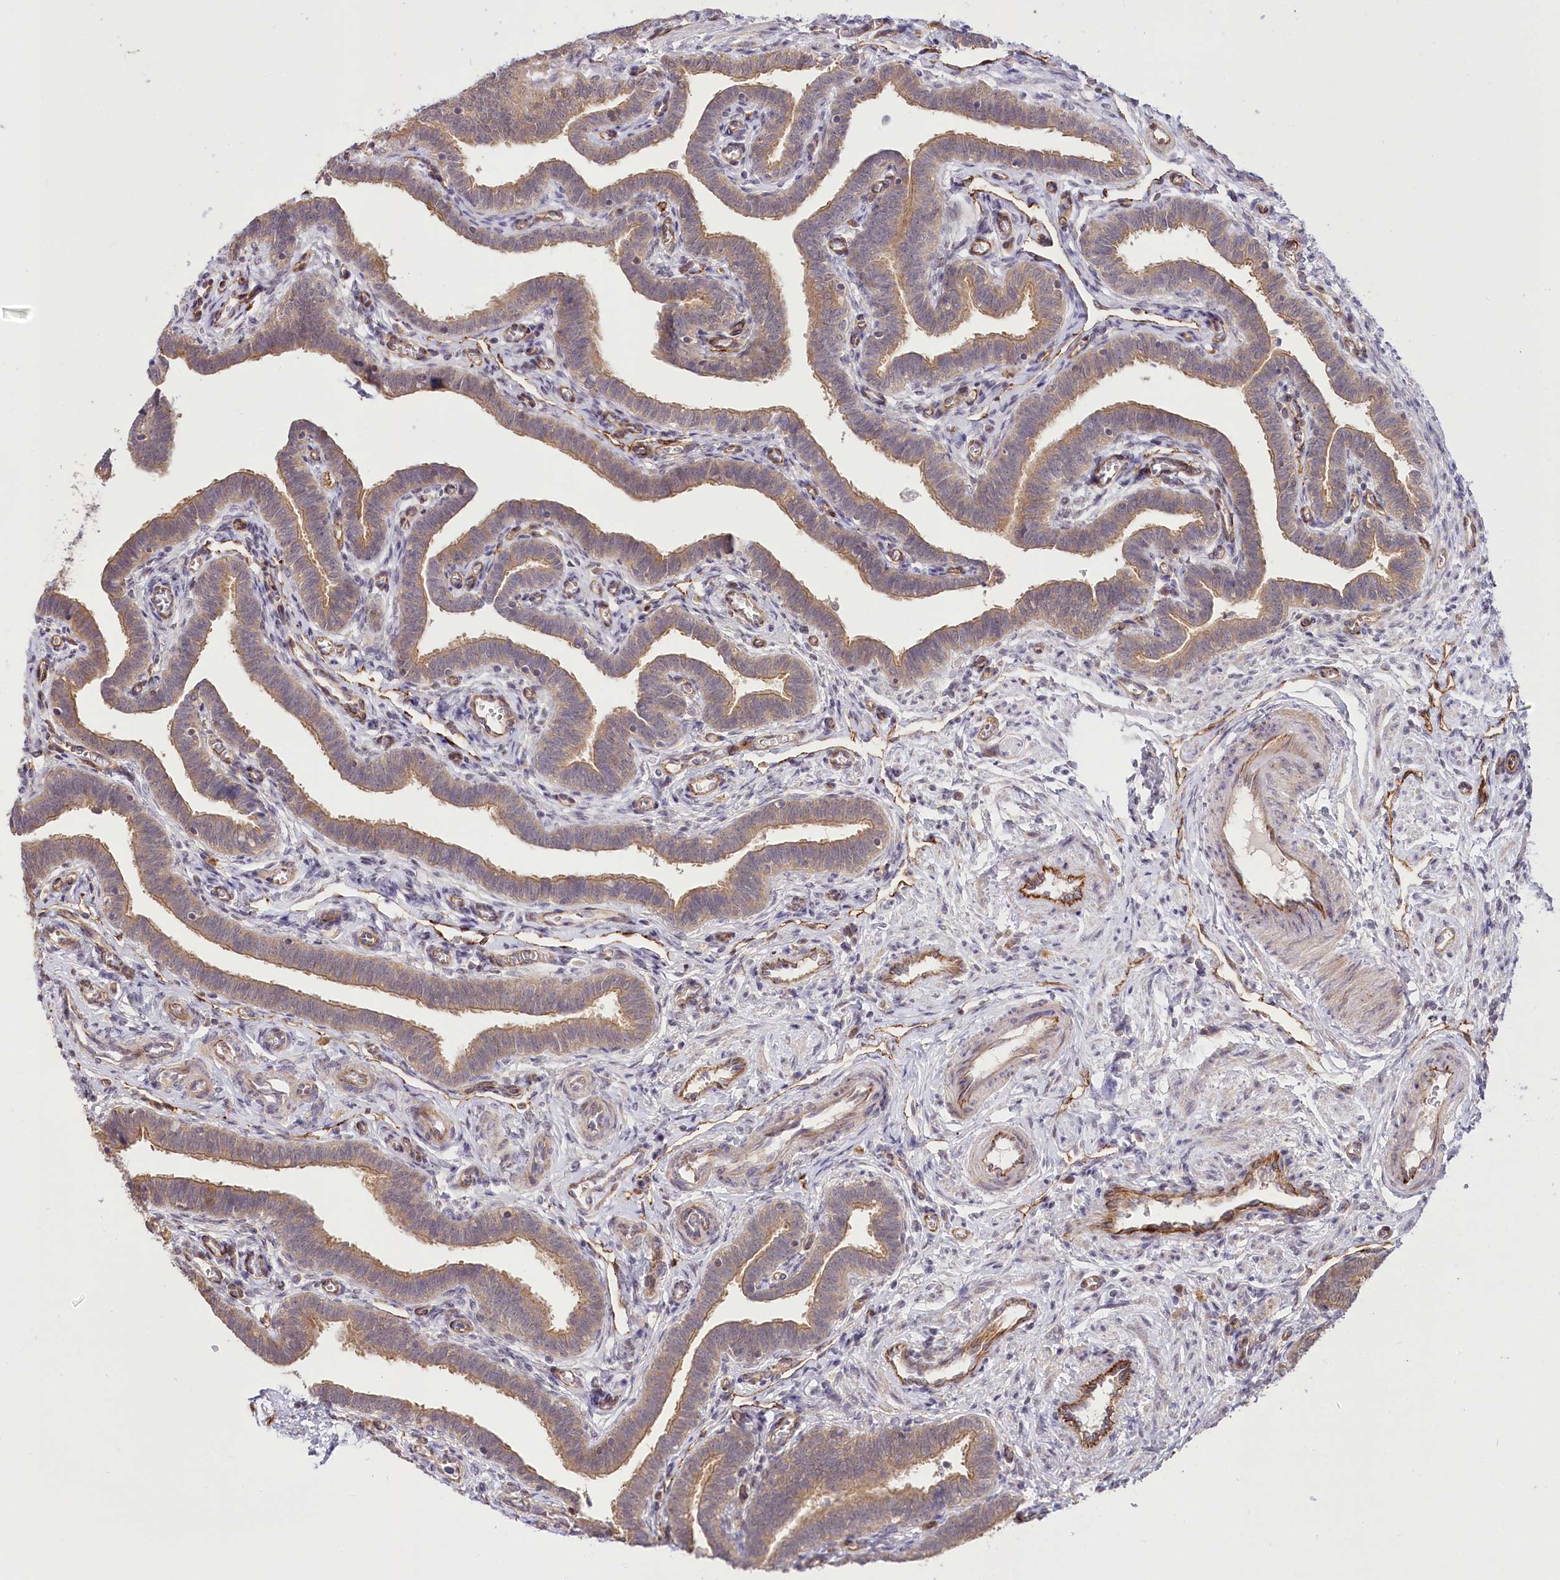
{"staining": {"intensity": "moderate", "quantity": ">75%", "location": "cytoplasmic/membranous"}, "tissue": "fallopian tube", "cell_type": "Glandular cells", "image_type": "normal", "snomed": [{"axis": "morphology", "description": "Normal tissue, NOS"}, {"axis": "topography", "description": "Fallopian tube"}], "caption": "Immunohistochemical staining of benign fallopian tube exhibits >75% levels of moderate cytoplasmic/membranous protein staining in about >75% of glandular cells. Immunohistochemistry (ihc) stains the protein in brown and the nuclei are stained blue.", "gene": "CEP70", "patient": {"sex": "female", "age": 36}}